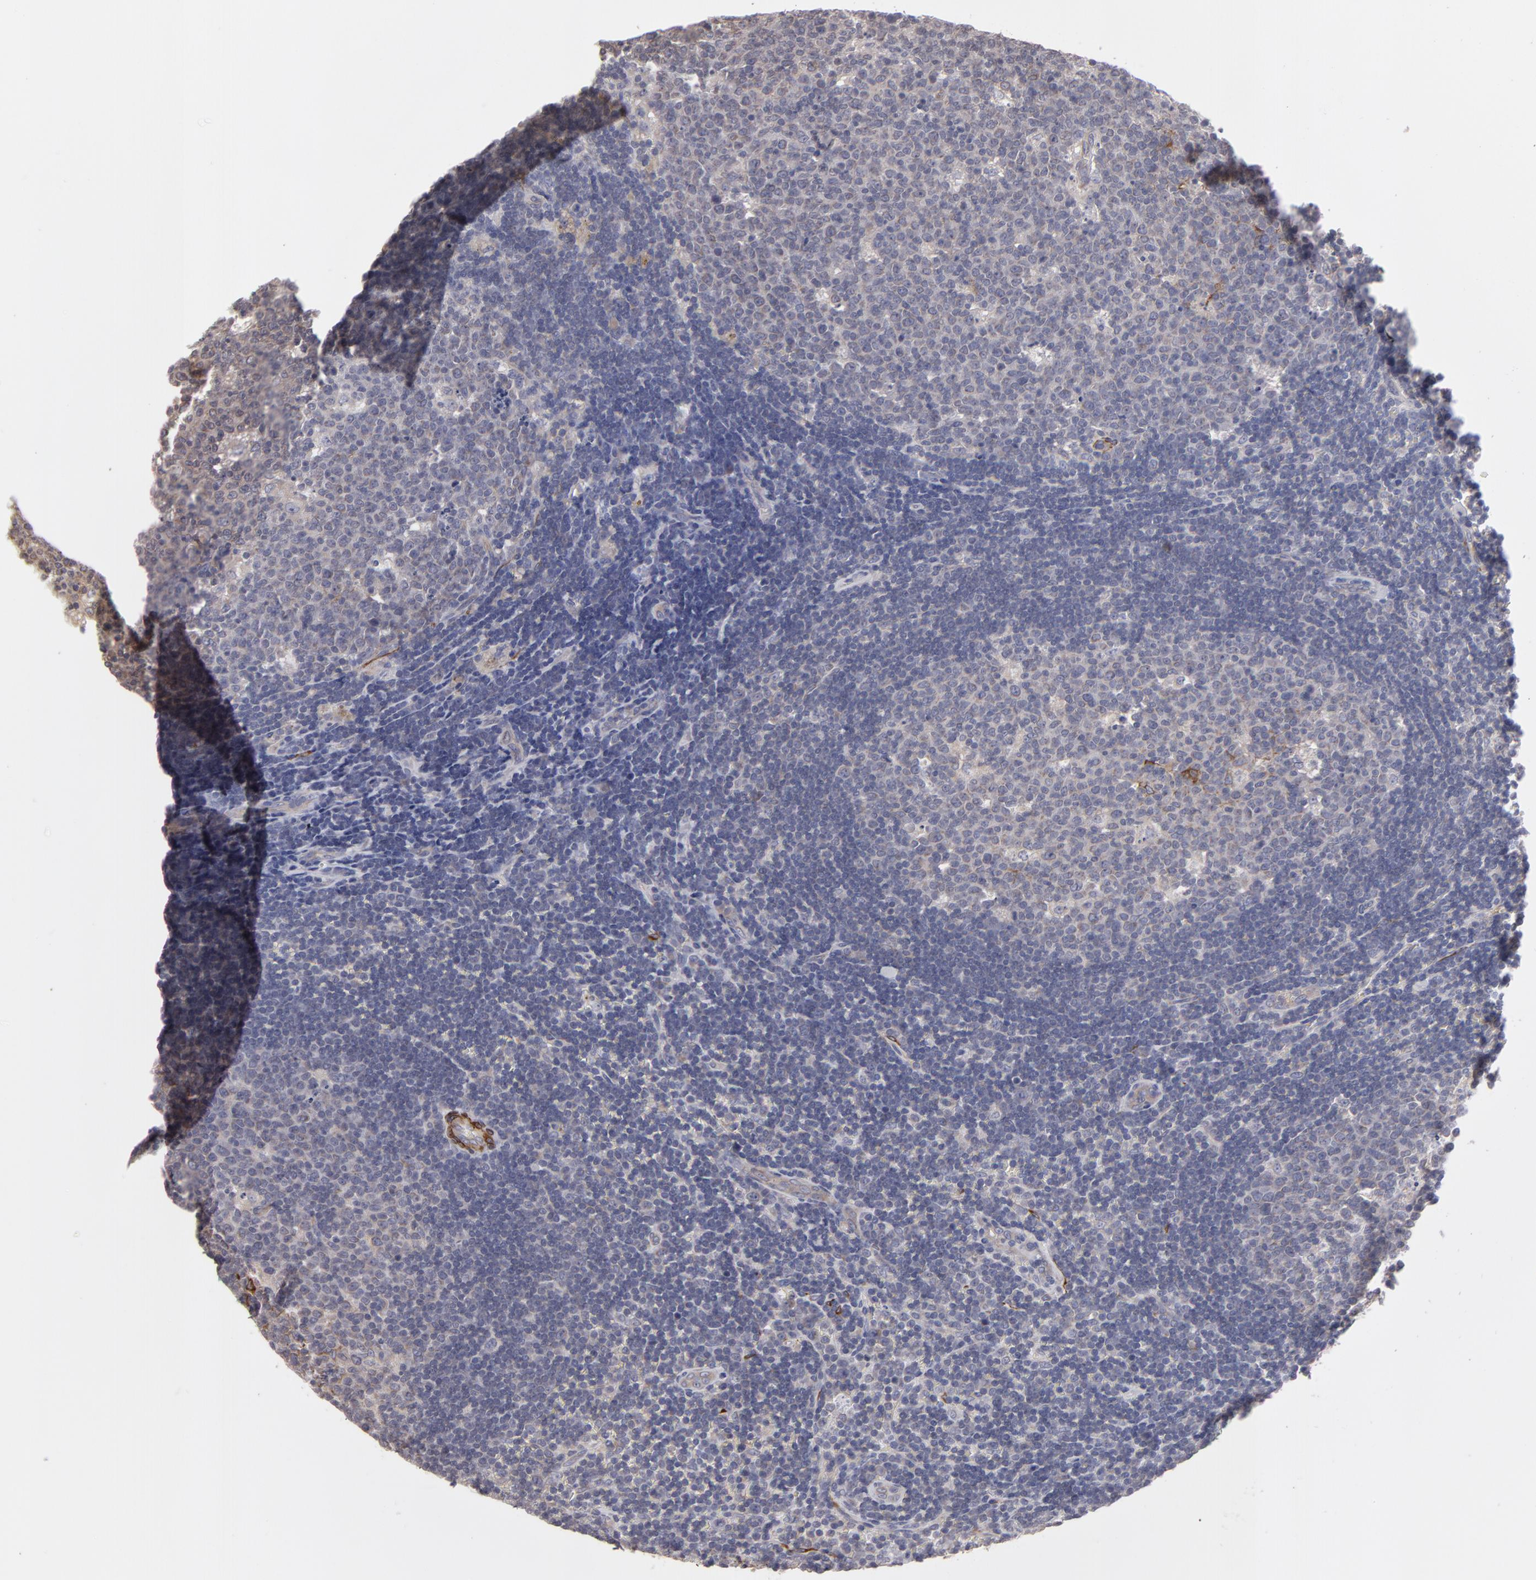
{"staining": {"intensity": "moderate", "quantity": "<25%", "location": "cytoplasmic/membranous"}, "tissue": "lymph node", "cell_type": "Germinal center cells", "image_type": "normal", "snomed": [{"axis": "morphology", "description": "Normal tissue, NOS"}, {"axis": "topography", "description": "Lymph node"}, {"axis": "topography", "description": "Salivary gland"}], "caption": "Protein expression analysis of benign human lymph node reveals moderate cytoplasmic/membranous positivity in approximately <25% of germinal center cells.", "gene": "SLMAP", "patient": {"sex": "male", "age": 8}}